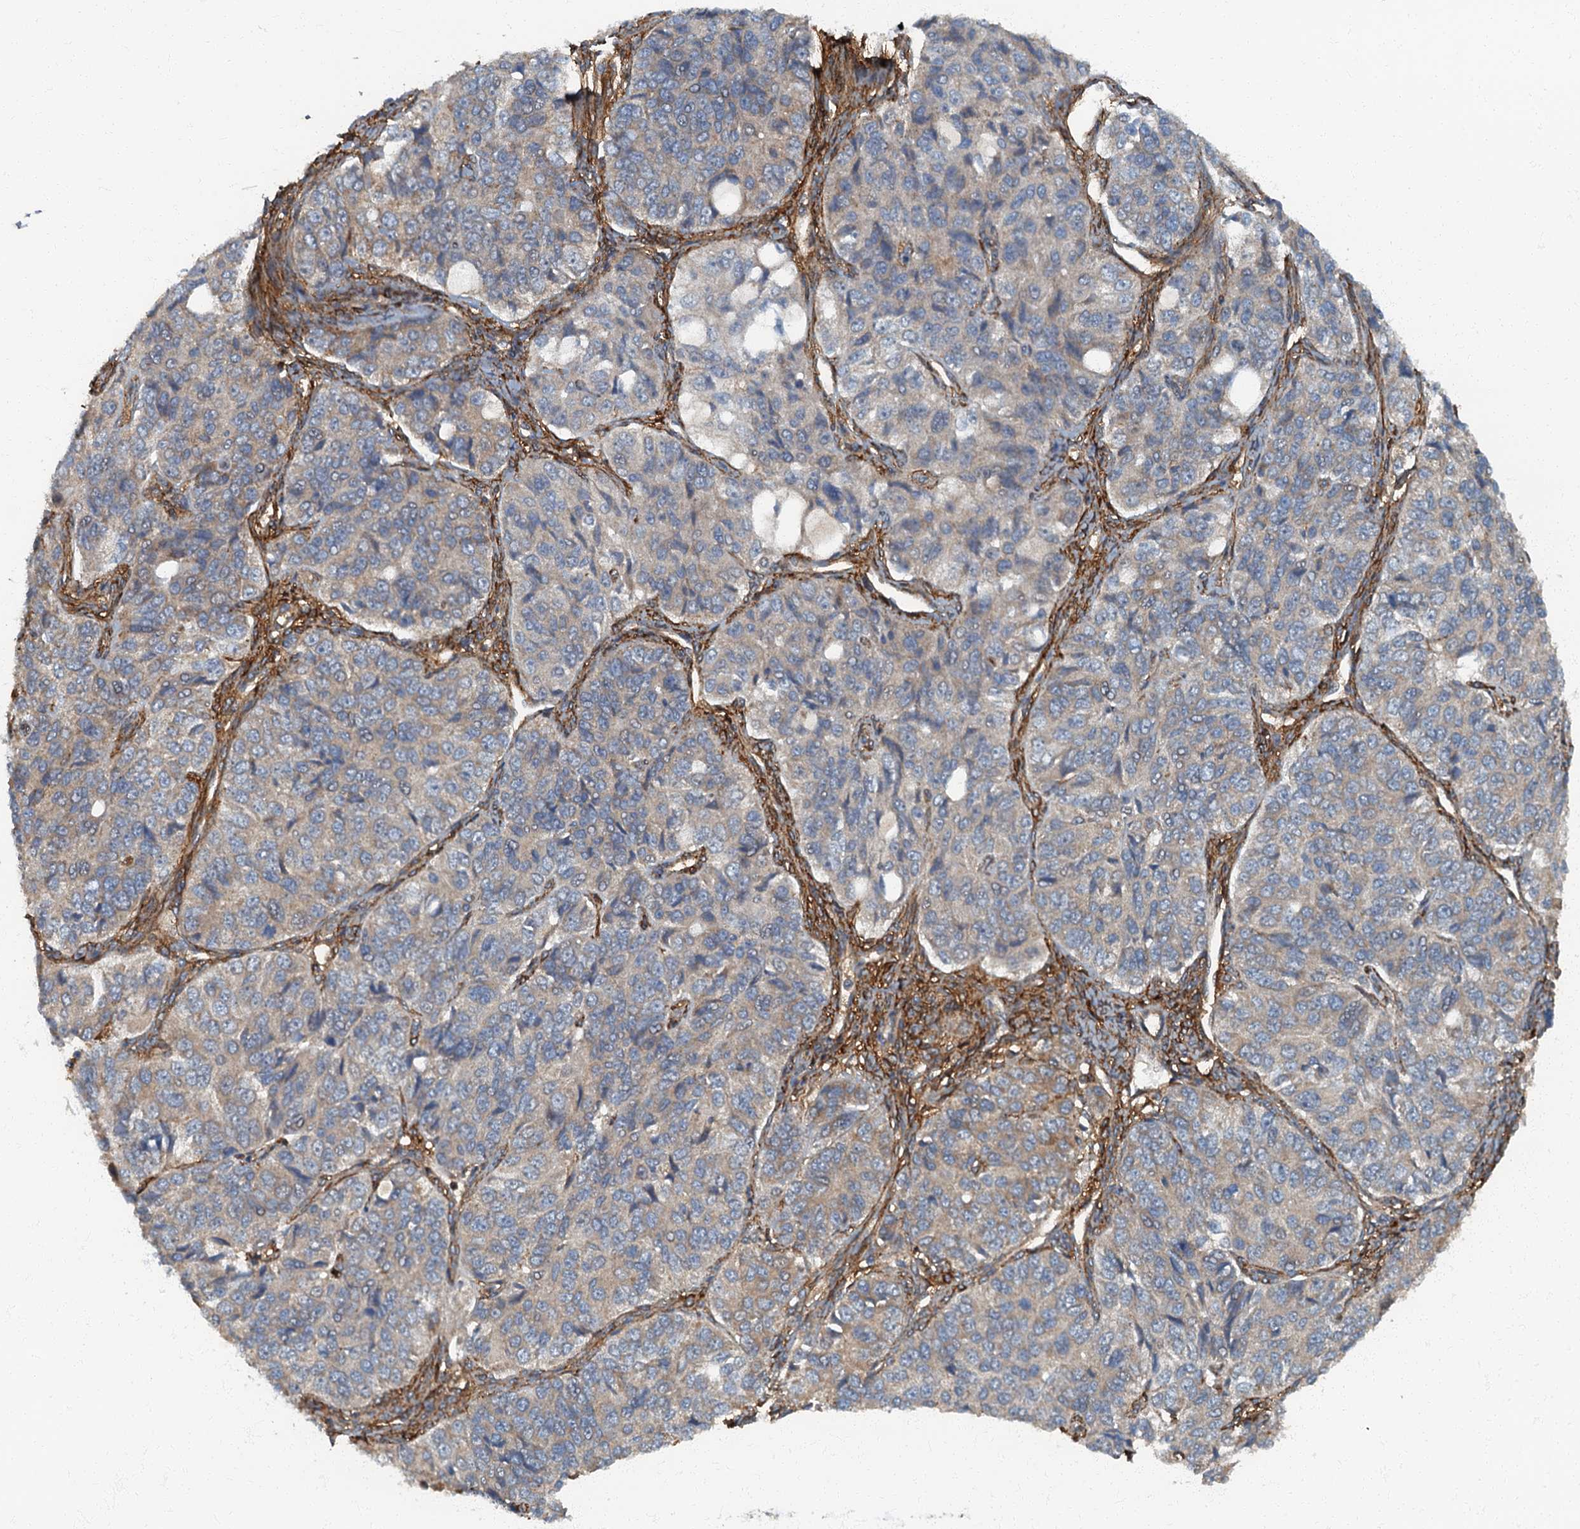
{"staining": {"intensity": "negative", "quantity": "none", "location": "none"}, "tissue": "ovarian cancer", "cell_type": "Tumor cells", "image_type": "cancer", "snomed": [{"axis": "morphology", "description": "Carcinoma, endometroid"}, {"axis": "topography", "description": "Ovary"}], "caption": "IHC micrograph of ovarian cancer stained for a protein (brown), which shows no staining in tumor cells. (DAB (3,3'-diaminobenzidine) immunohistochemistry (IHC) with hematoxylin counter stain).", "gene": "ARL11", "patient": {"sex": "female", "age": 51}}